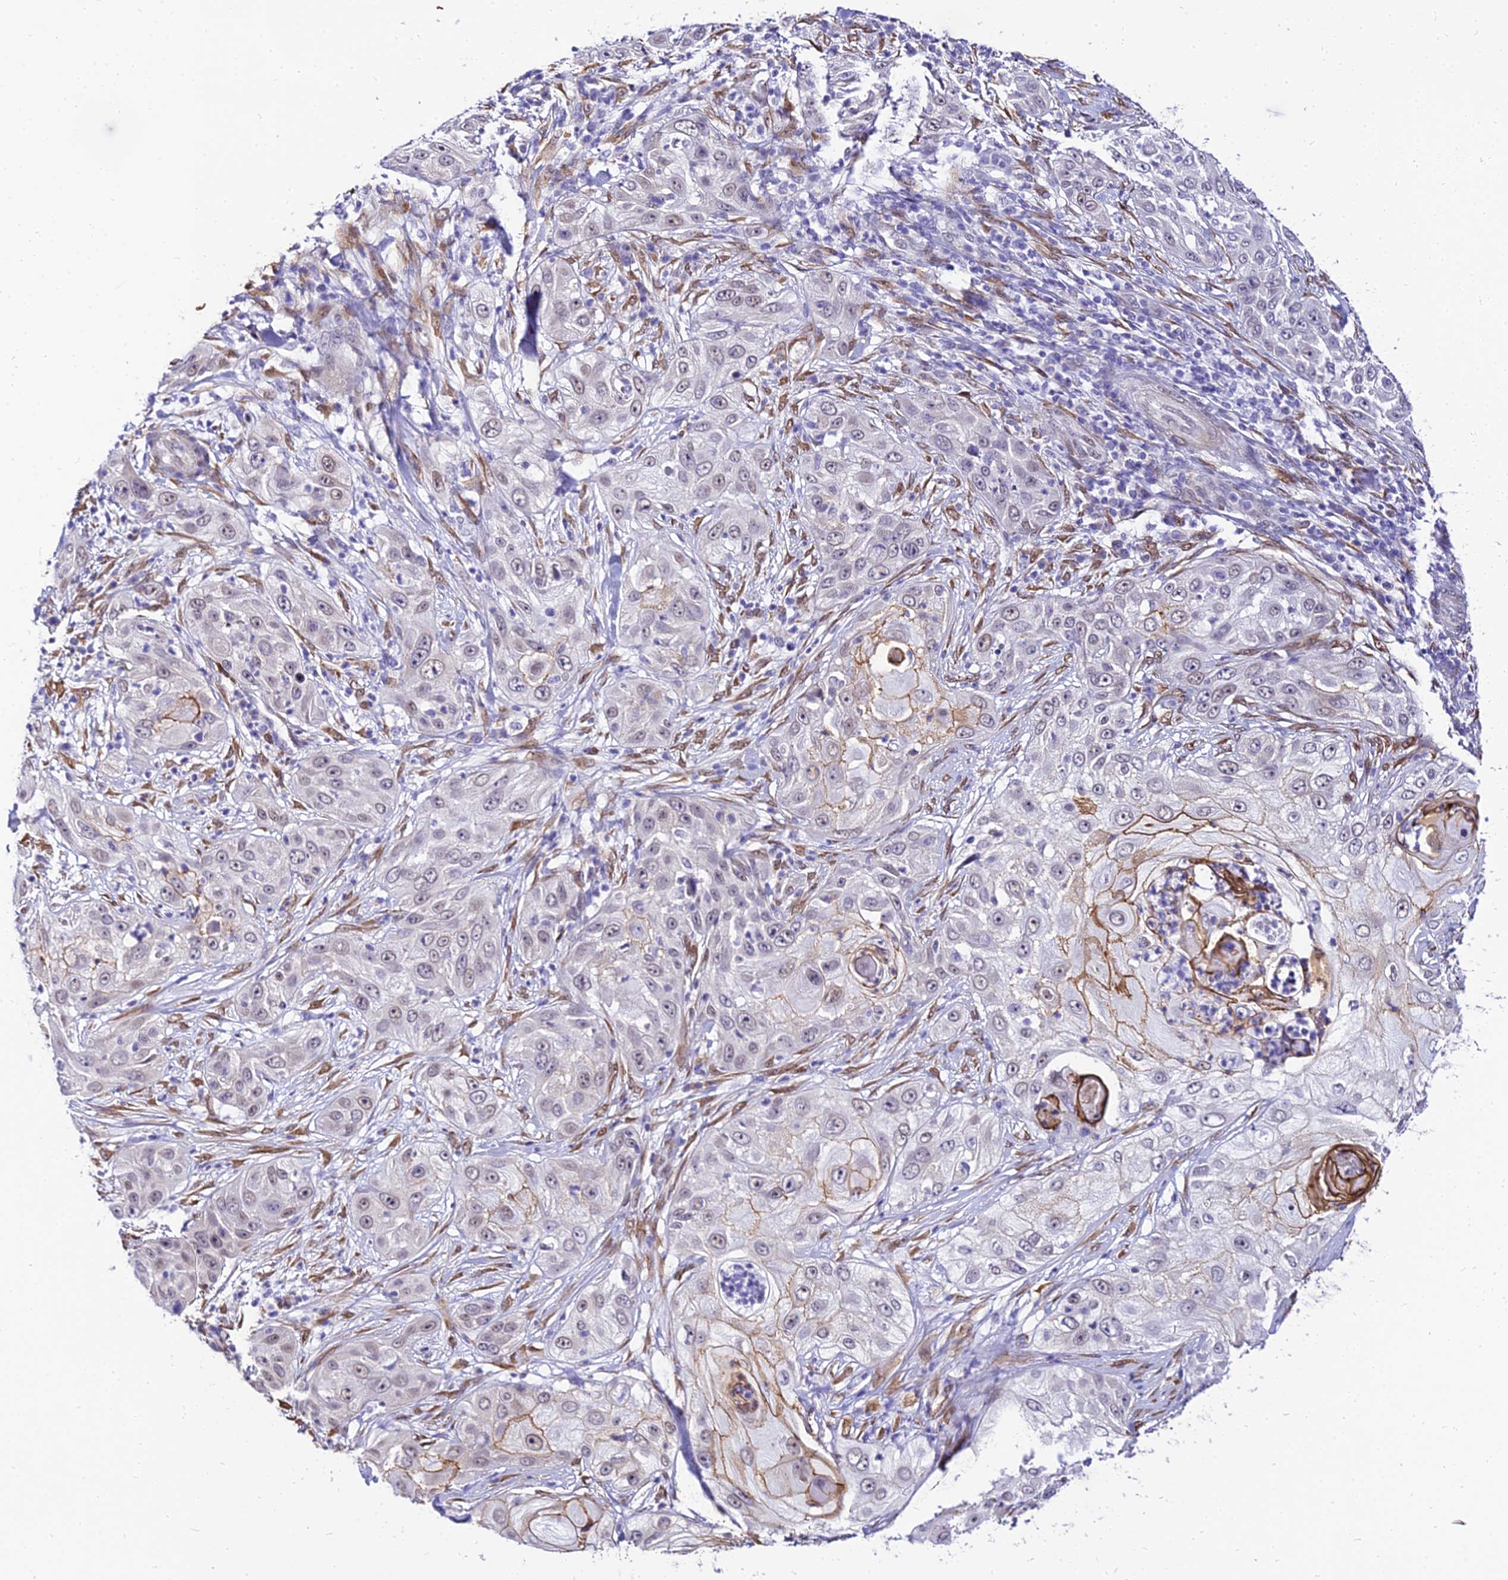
{"staining": {"intensity": "moderate", "quantity": "<25%", "location": "cytoplasmic/membranous"}, "tissue": "skin cancer", "cell_type": "Tumor cells", "image_type": "cancer", "snomed": [{"axis": "morphology", "description": "Squamous cell carcinoma, NOS"}, {"axis": "topography", "description": "Skin"}], "caption": "Approximately <25% of tumor cells in human skin cancer (squamous cell carcinoma) show moderate cytoplasmic/membranous protein positivity as visualized by brown immunohistochemical staining.", "gene": "BCL9", "patient": {"sex": "female", "age": 44}}